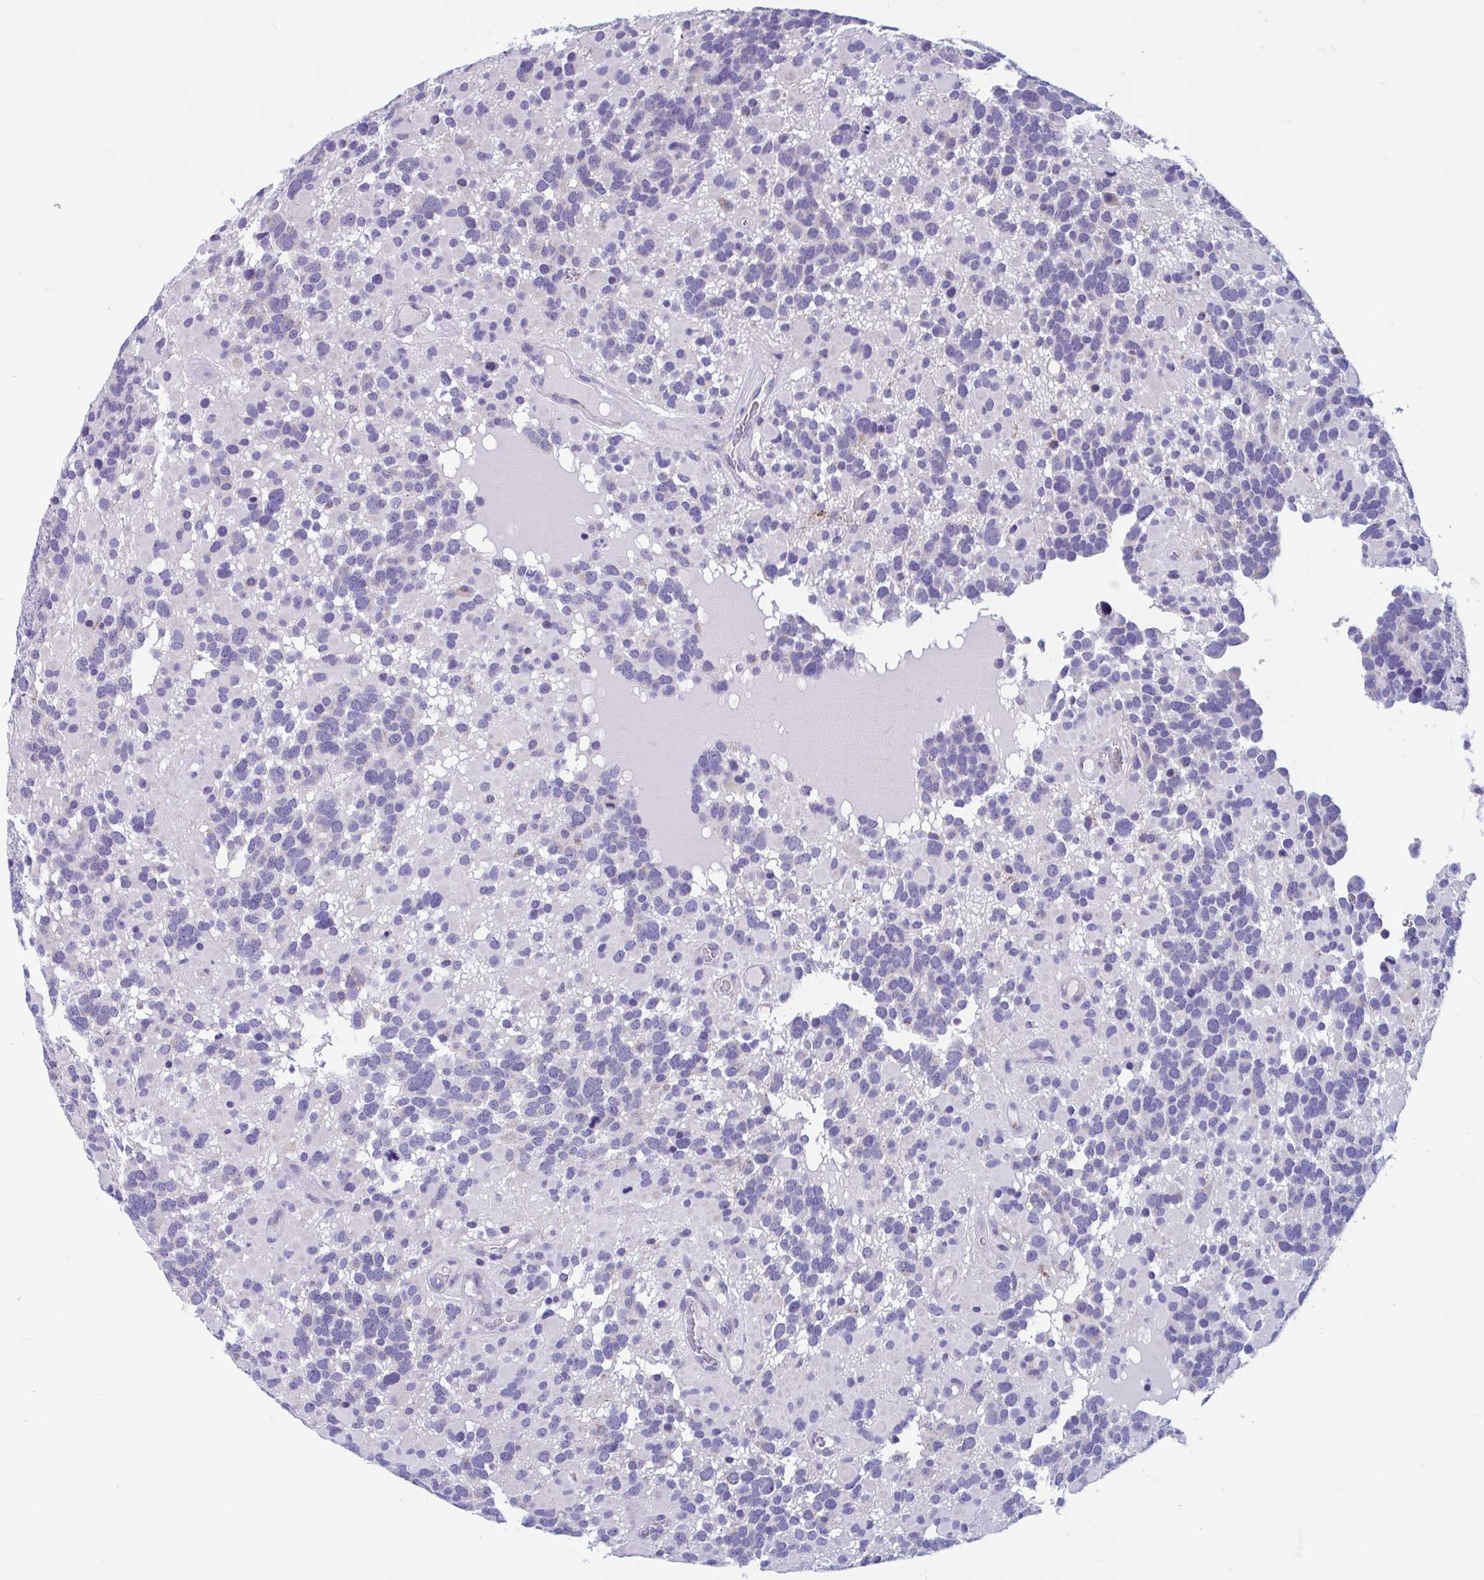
{"staining": {"intensity": "negative", "quantity": "none", "location": "none"}, "tissue": "glioma", "cell_type": "Tumor cells", "image_type": "cancer", "snomed": [{"axis": "morphology", "description": "Glioma, malignant, High grade"}, {"axis": "topography", "description": "Brain"}], "caption": "This is an immunohistochemistry (IHC) histopathology image of malignant glioma (high-grade). There is no staining in tumor cells.", "gene": "OR13A1", "patient": {"sex": "female", "age": 40}}